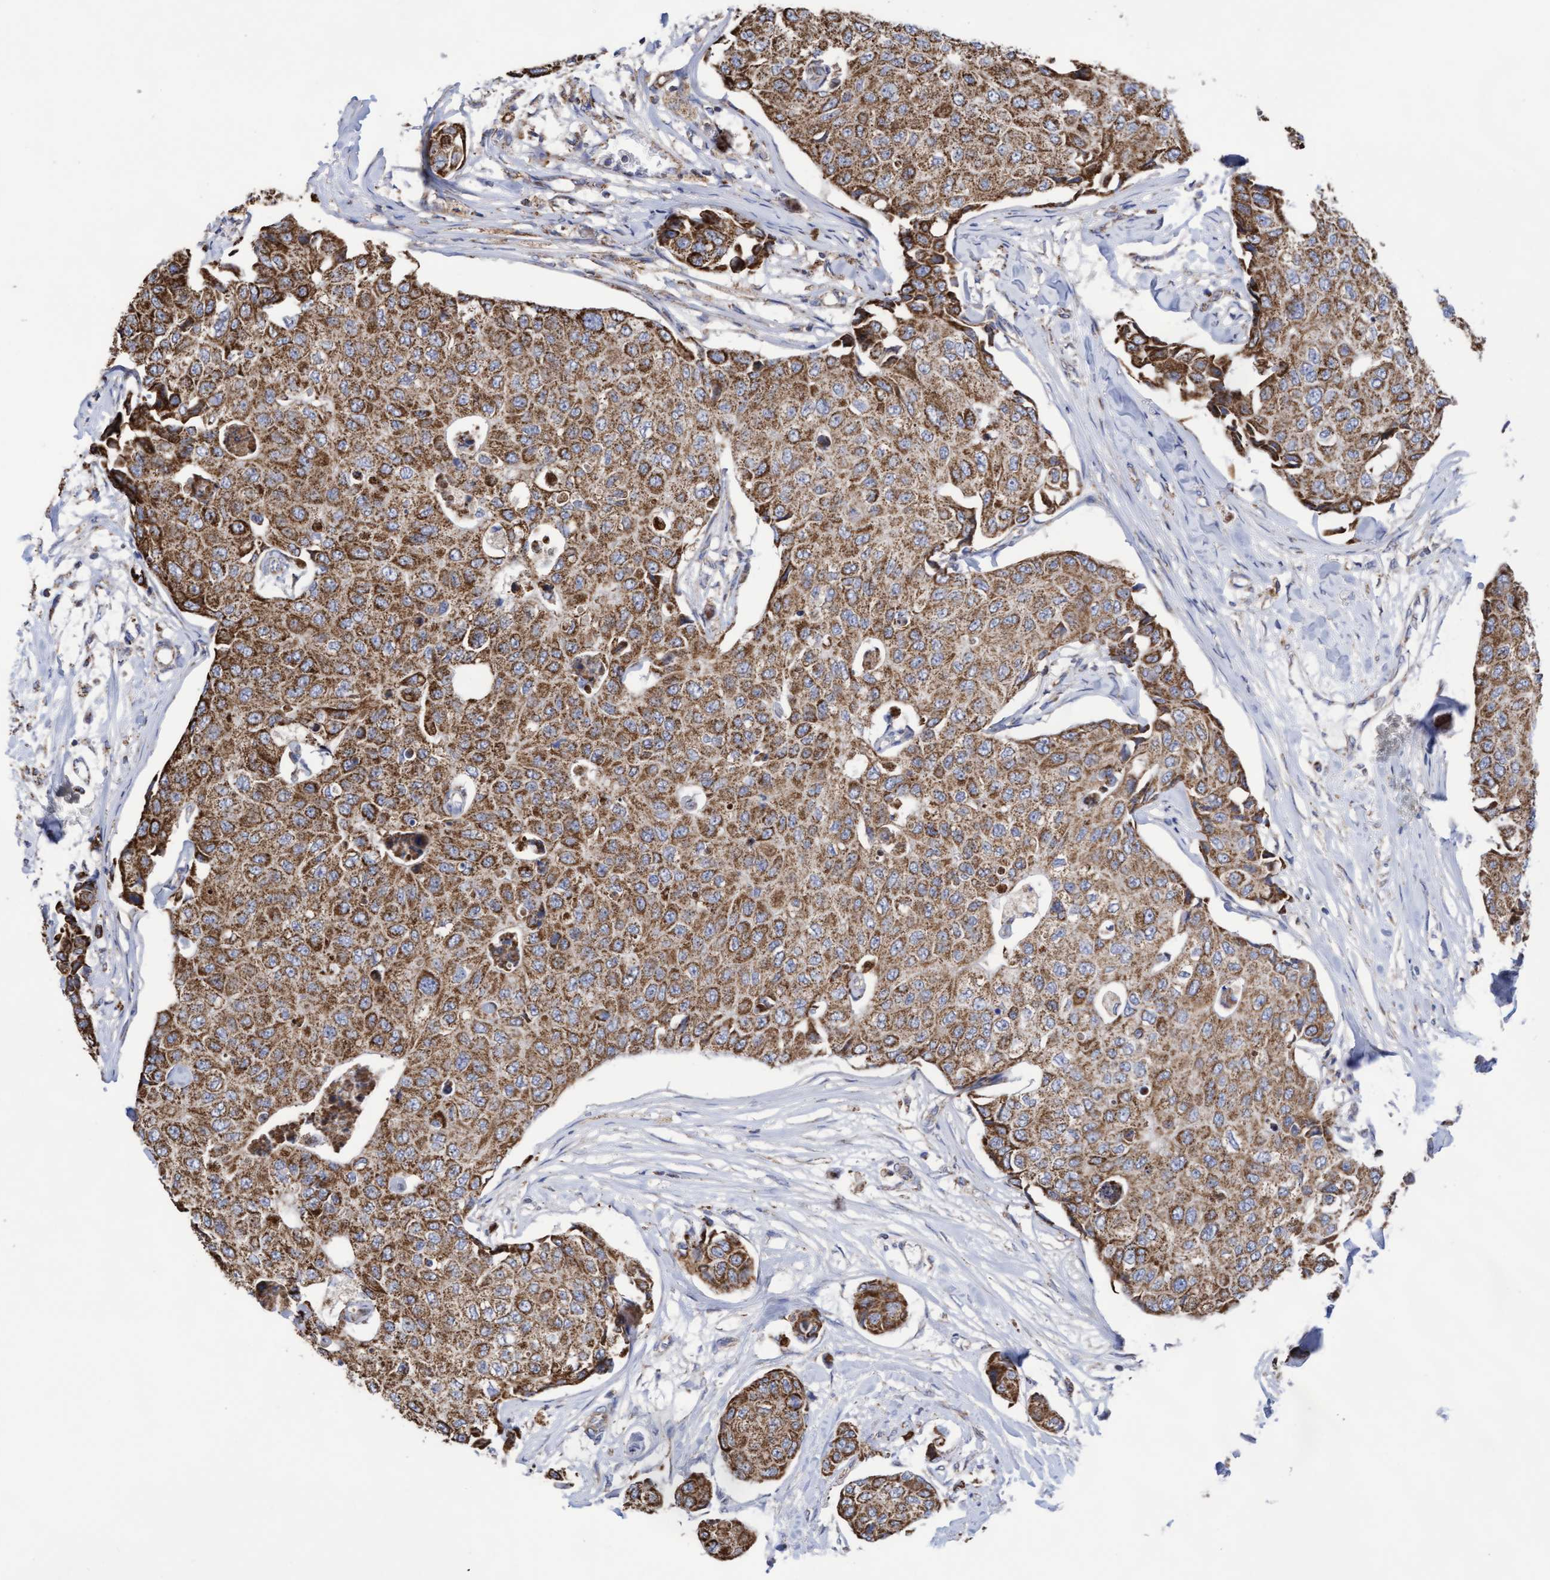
{"staining": {"intensity": "strong", "quantity": ">75%", "location": "cytoplasmic/membranous"}, "tissue": "breast cancer", "cell_type": "Tumor cells", "image_type": "cancer", "snomed": [{"axis": "morphology", "description": "Duct carcinoma"}, {"axis": "topography", "description": "Breast"}], "caption": "A high-resolution histopathology image shows IHC staining of breast infiltrating ductal carcinoma, which shows strong cytoplasmic/membranous expression in about >75% of tumor cells.", "gene": "COBL", "patient": {"sex": "female", "age": 80}}